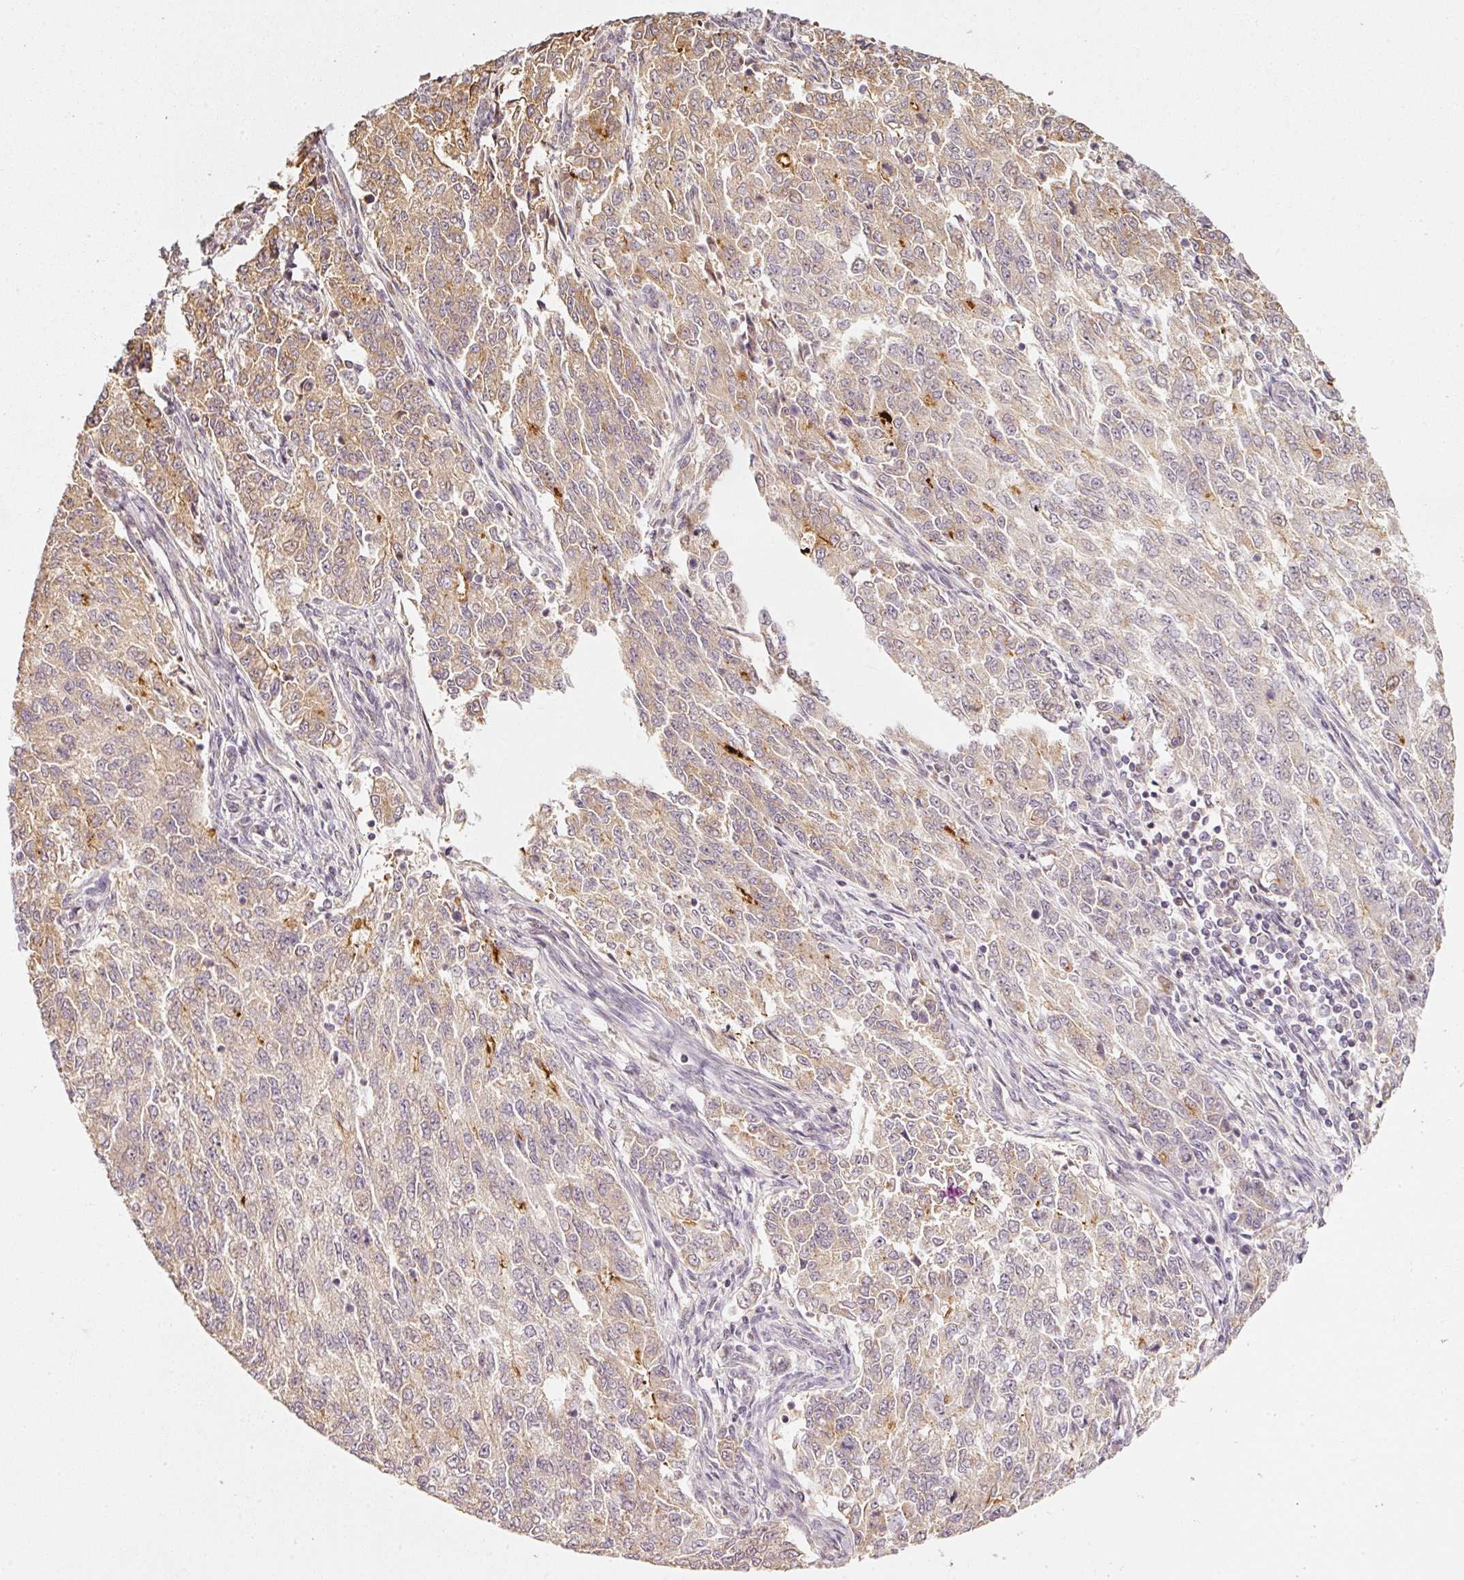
{"staining": {"intensity": "moderate", "quantity": "<25%", "location": "cytoplasmic/membranous"}, "tissue": "endometrial cancer", "cell_type": "Tumor cells", "image_type": "cancer", "snomed": [{"axis": "morphology", "description": "Adenocarcinoma, NOS"}, {"axis": "topography", "description": "Endometrium"}], "caption": "Protein analysis of endometrial cancer (adenocarcinoma) tissue demonstrates moderate cytoplasmic/membranous staining in about <25% of tumor cells.", "gene": "RAB35", "patient": {"sex": "female", "age": 50}}